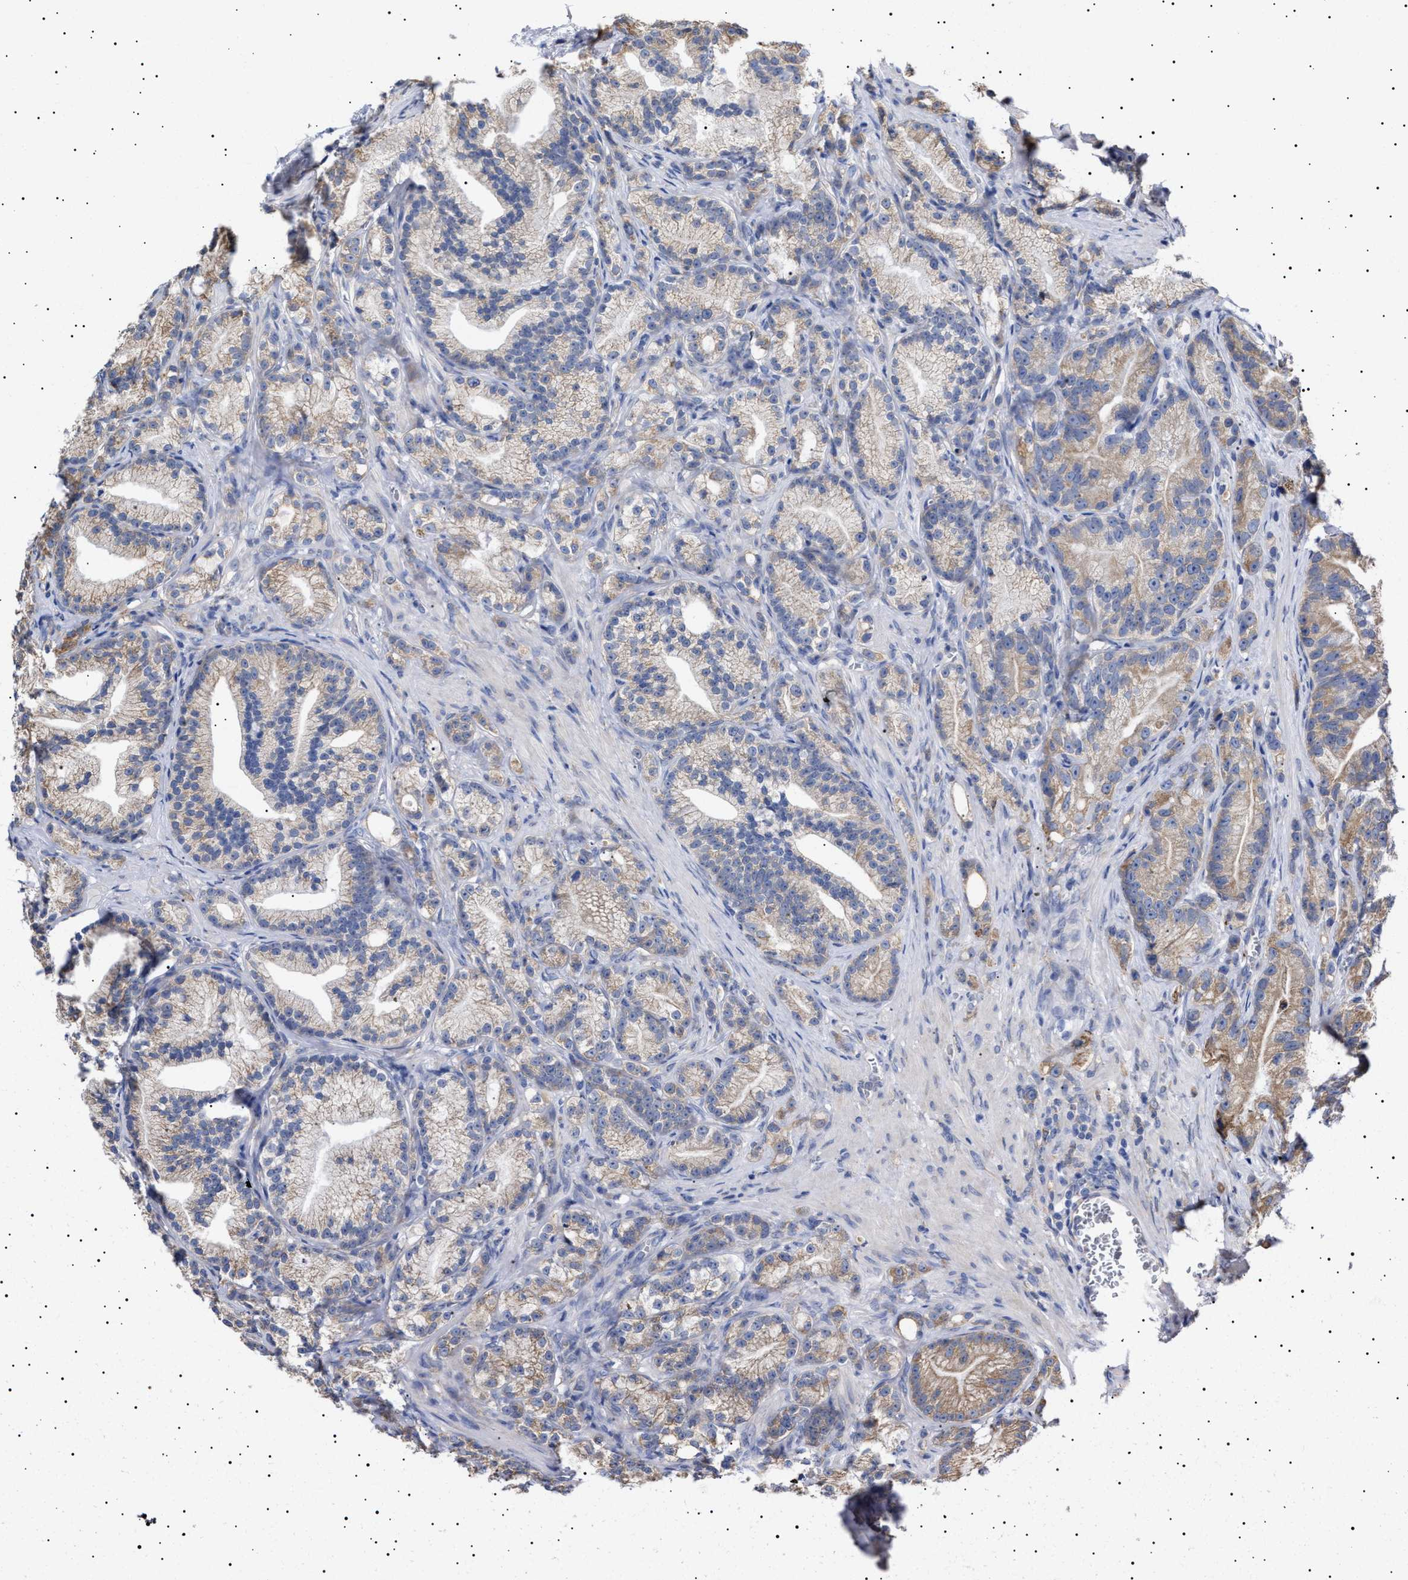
{"staining": {"intensity": "weak", "quantity": "25%-75%", "location": "cytoplasmic/membranous"}, "tissue": "prostate cancer", "cell_type": "Tumor cells", "image_type": "cancer", "snomed": [{"axis": "morphology", "description": "Adenocarcinoma, Low grade"}, {"axis": "topography", "description": "Prostate"}], "caption": "Immunohistochemistry of prostate low-grade adenocarcinoma shows low levels of weak cytoplasmic/membranous positivity in about 25%-75% of tumor cells.", "gene": "ERCC6L2", "patient": {"sex": "male", "age": 89}}